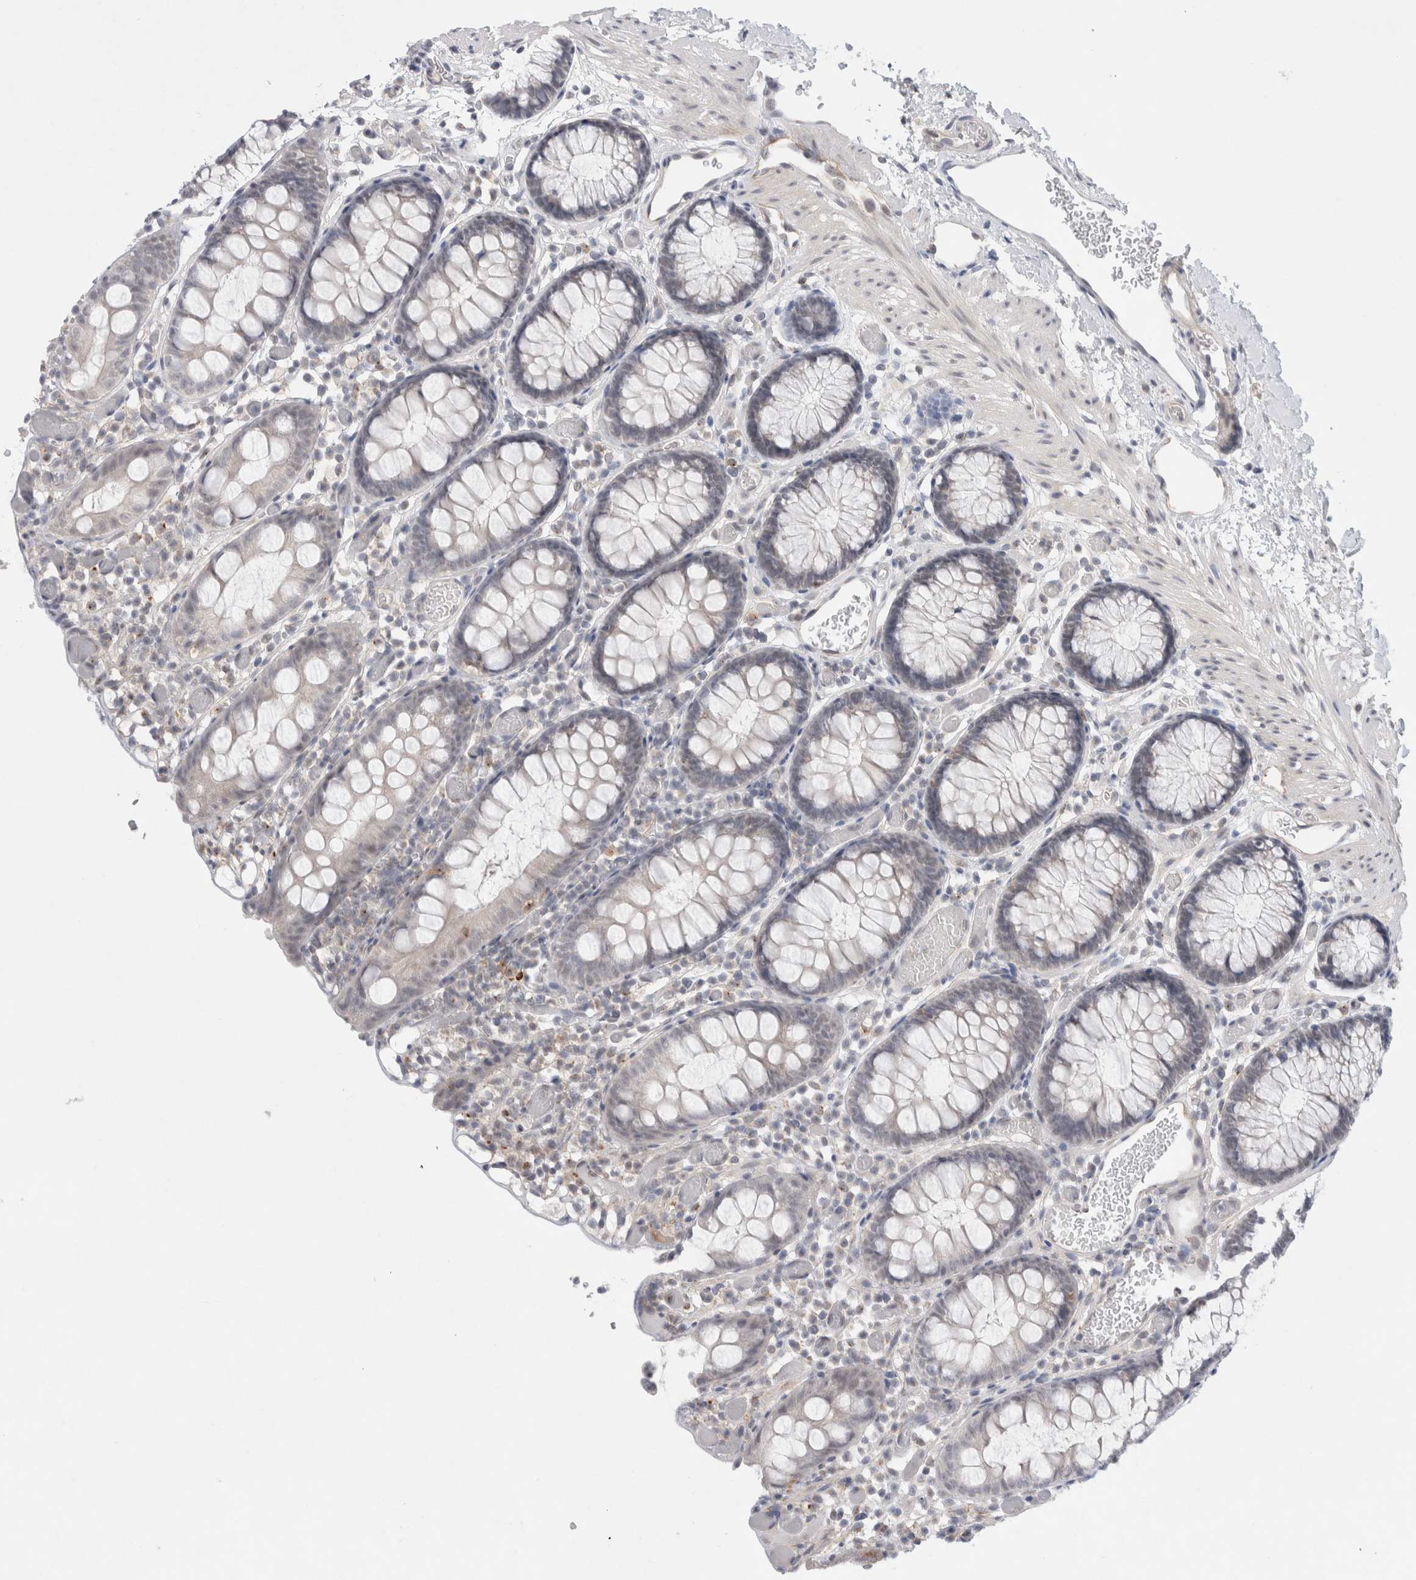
{"staining": {"intensity": "weak", "quantity": "25%-75%", "location": "cytoplasmic/membranous"}, "tissue": "colon", "cell_type": "Endothelial cells", "image_type": "normal", "snomed": [{"axis": "morphology", "description": "Normal tissue, NOS"}, {"axis": "topography", "description": "Colon"}], "caption": "Endothelial cells reveal low levels of weak cytoplasmic/membranous positivity in about 25%-75% of cells in unremarkable colon.", "gene": "BICD2", "patient": {"sex": "male", "age": 14}}